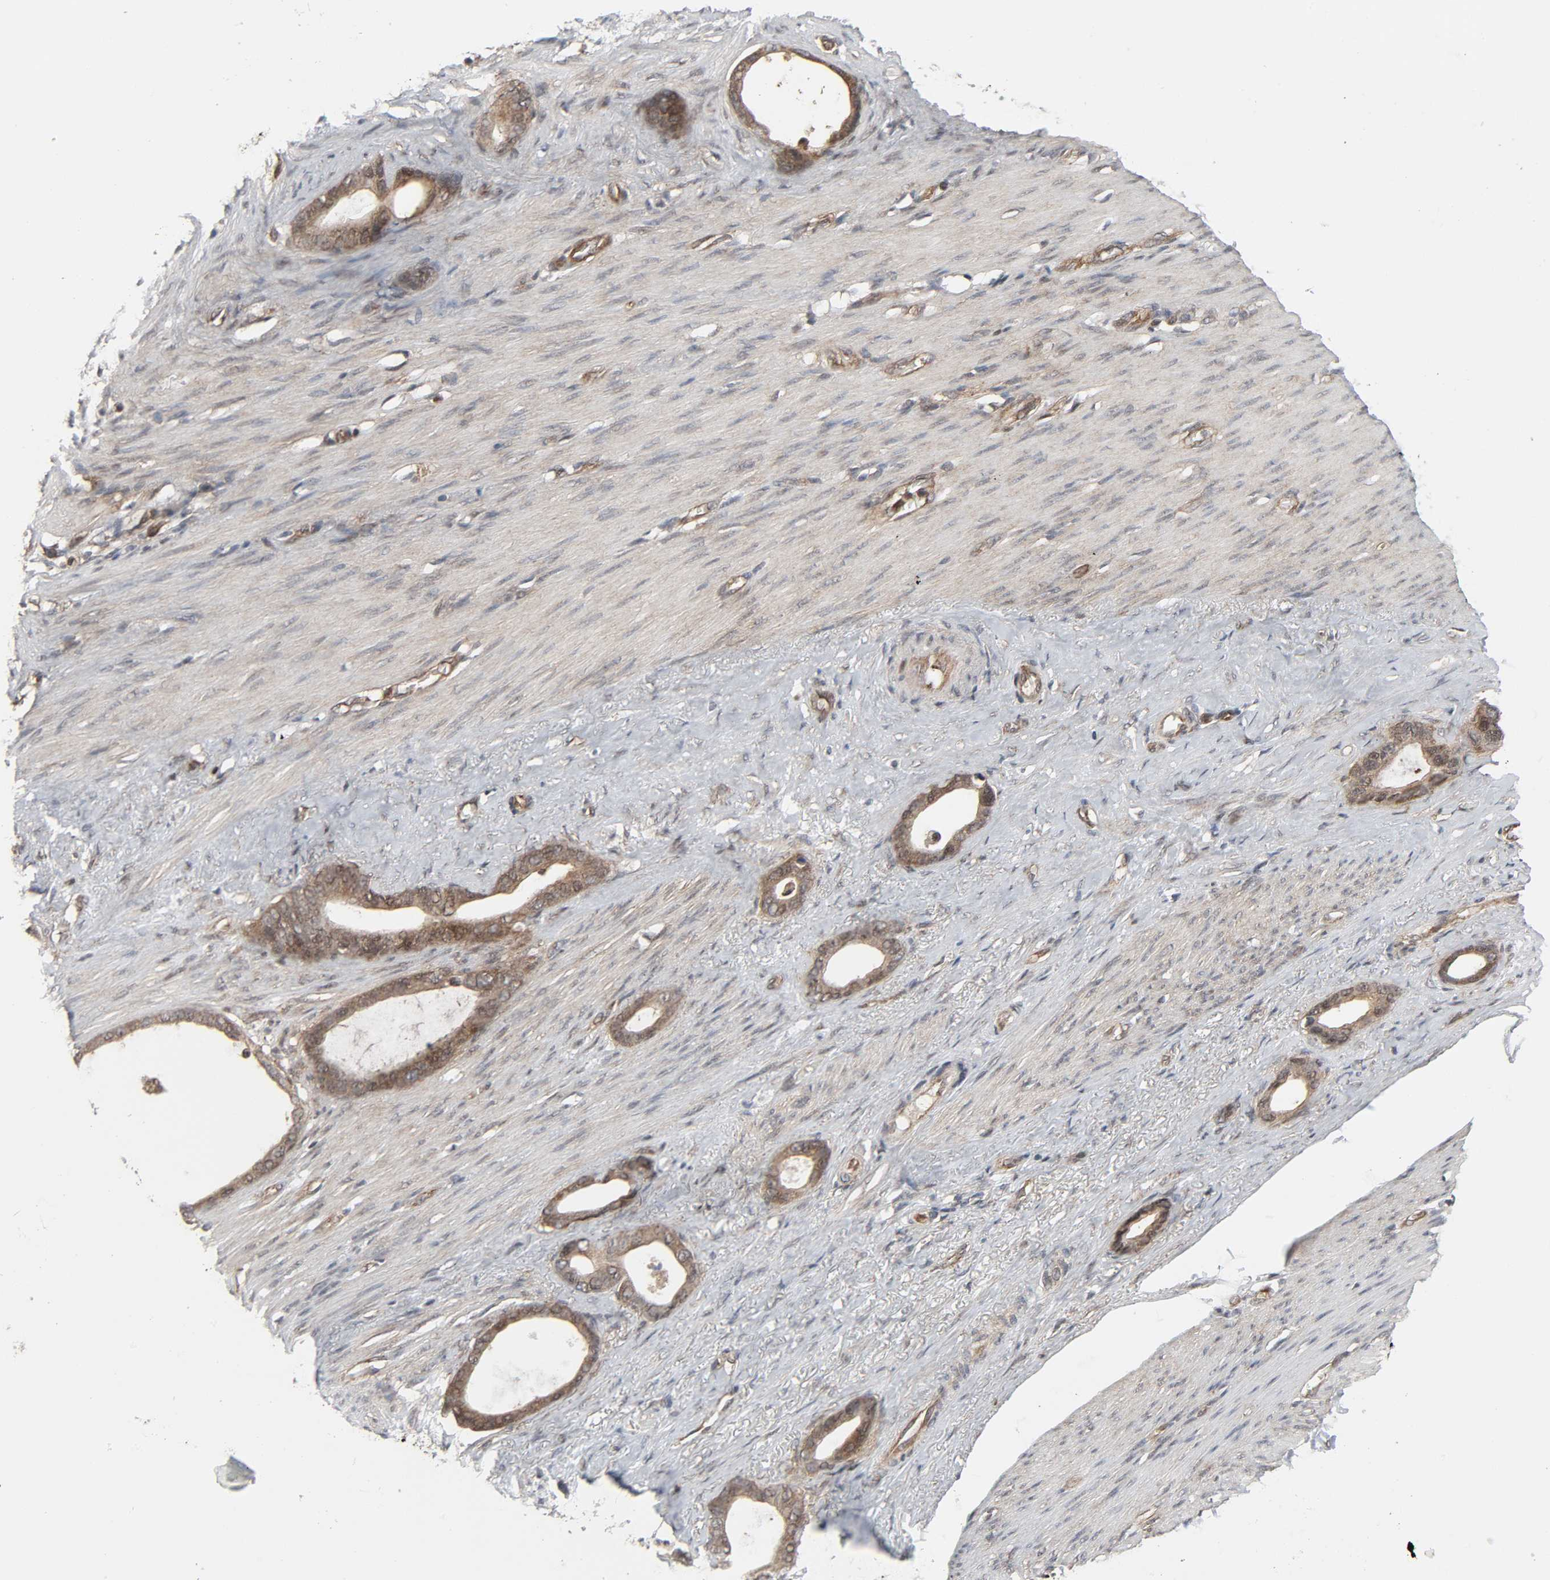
{"staining": {"intensity": "moderate", "quantity": ">75%", "location": "cytoplasmic/membranous"}, "tissue": "stomach cancer", "cell_type": "Tumor cells", "image_type": "cancer", "snomed": [{"axis": "morphology", "description": "Adenocarcinoma, NOS"}, {"axis": "topography", "description": "Stomach"}], "caption": "Stomach adenocarcinoma stained with immunohistochemistry reveals moderate cytoplasmic/membranous positivity in about >75% of tumor cells.", "gene": "GSK3A", "patient": {"sex": "female", "age": 75}}